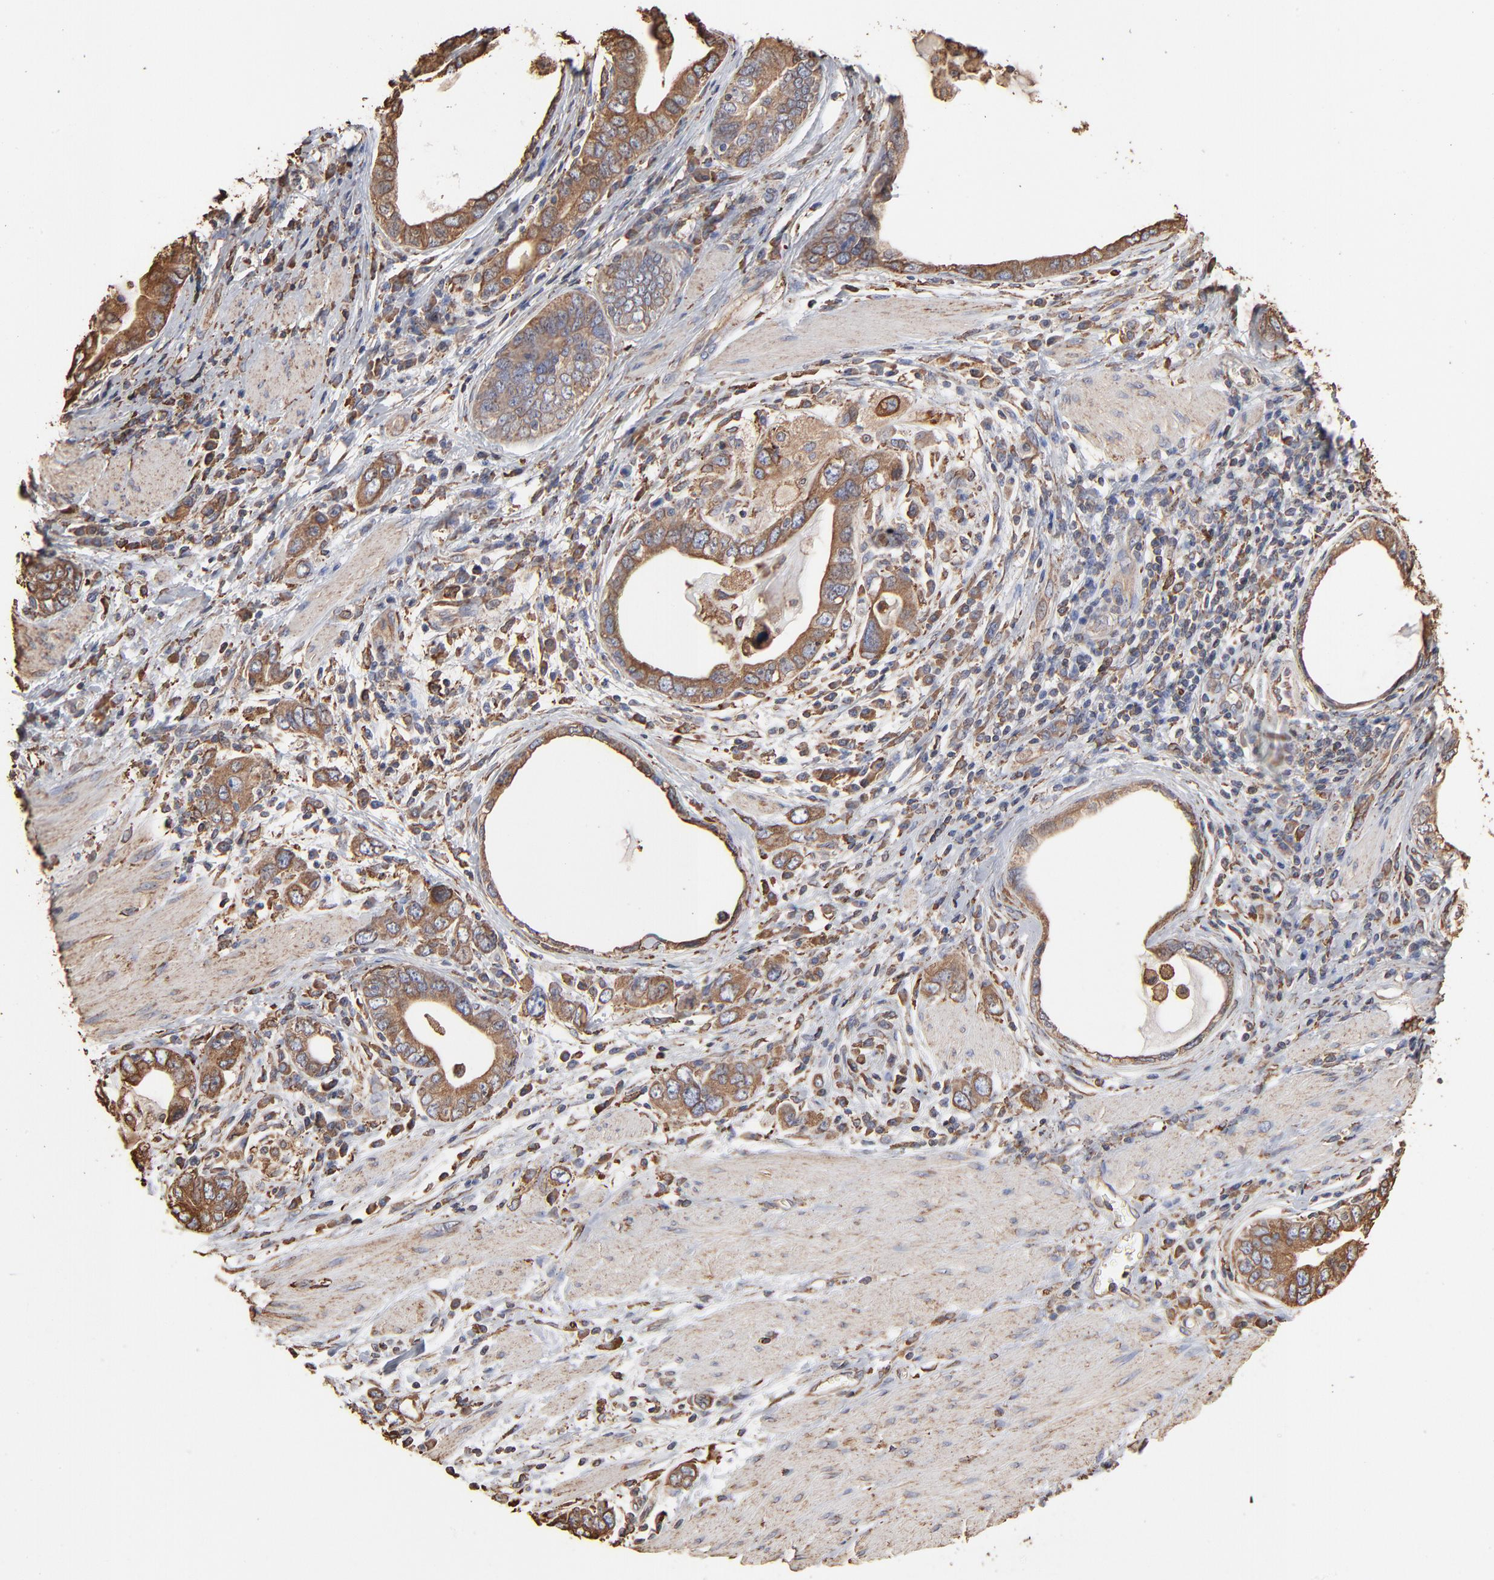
{"staining": {"intensity": "moderate", "quantity": ">75%", "location": "cytoplasmic/membranous"}, "tissue": "stomach cancer", "cell_type": "Tumor cells", "image_type": "cancer", "snomed": [{"axis": "morphology", "description": "Adenocarcinoma, NOS"}, {"axis": "topography", "description": "Stomach, lower"}], "caption": "Adenocarcinoma (stomach) stained with IHC shows moderate cytoplasmic/membranous positivity in approximately >75% of tumor cells. (DAB (3,3'-diaminobenzidine) IHC with brightfield microscopy, high magnification).", "gene": "PDIA3", "patient": {"sex": "female", "age": 93}}